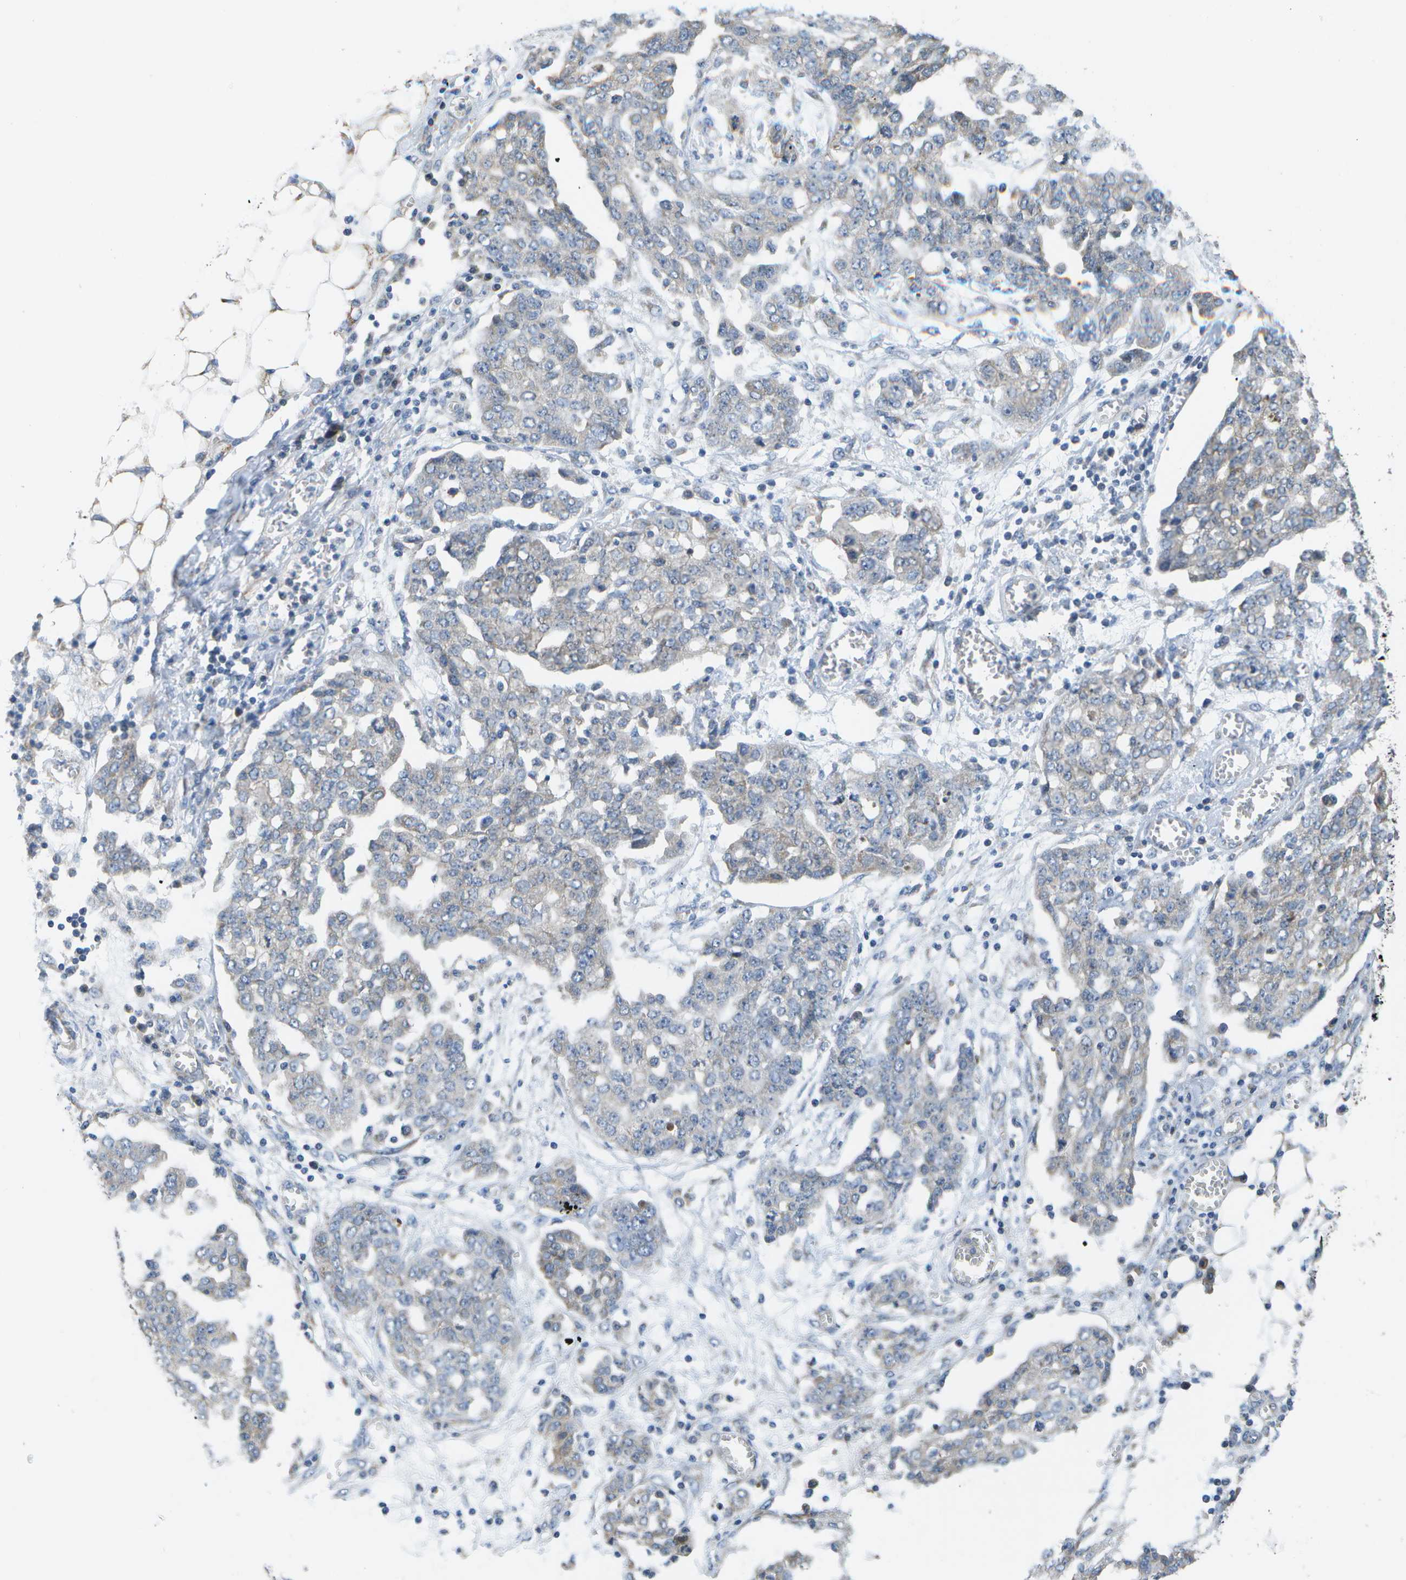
{"staining": {"intensity": "weak", "quantity": "25%-75%", "location": "cytoplasmic/membranous"}, "tissue": "ovarian cancer", "cell_type": "Tumor cells", "image_type": "cancer", "snomed": [{"axis": "morphology", "description": "Cystadenocarcinoma, serous, NOS"}, {"axis": "topography", "description": "Soft tissue"}, {"axis": "topography", "description": "Ovary"}], "caption": "This micrograph reveals serous cystadenocarcinoma (ovarian) stained with IHC to label a protein in brown. The cytoplasmic/membranous of tumor cells show weak positivity for the protein. Nuclei are counter-stained blue.", "gene": "HADHA", "patient": {"sex": "female", "age": 57}}